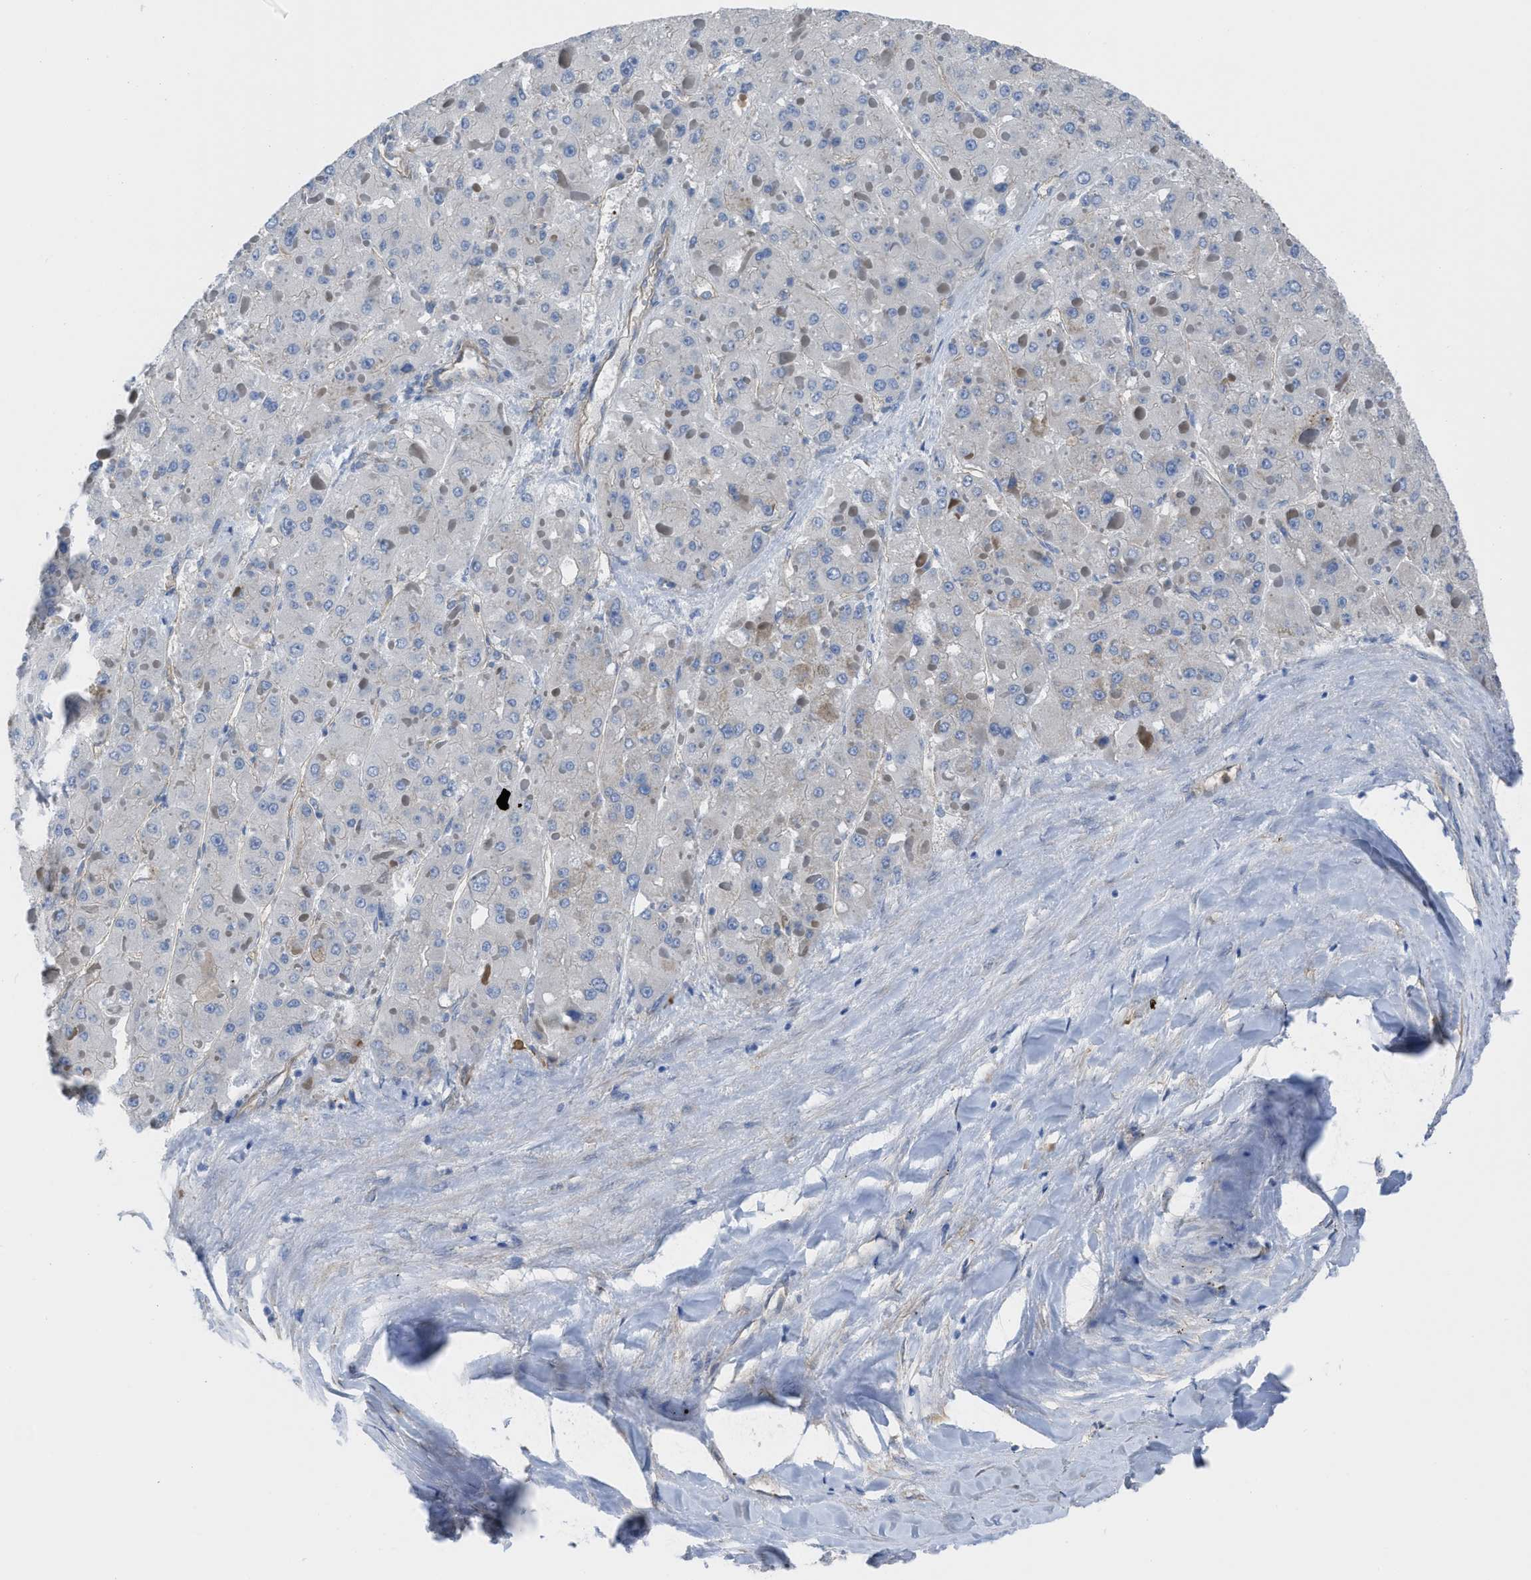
{"staining": {"intensity": "negative", "quantity": "none", "location": "none"}, "tissue": "liver cancer", "cell_type": "Tumor cells", "image_type": "cancer", "snomed": [{"axis": "morphology", "description": "Carcinoma, Hepatocellular, NOS"}, {"axis": "topography", "description": "Liver"}], "caption": "DAB immunohistochemical staining of hepatocellular carcinoma (liver) shows no significant staining in tumor cells.", "gene": "TRIOBP", "patient": {"sex": "female", "age": 73}}